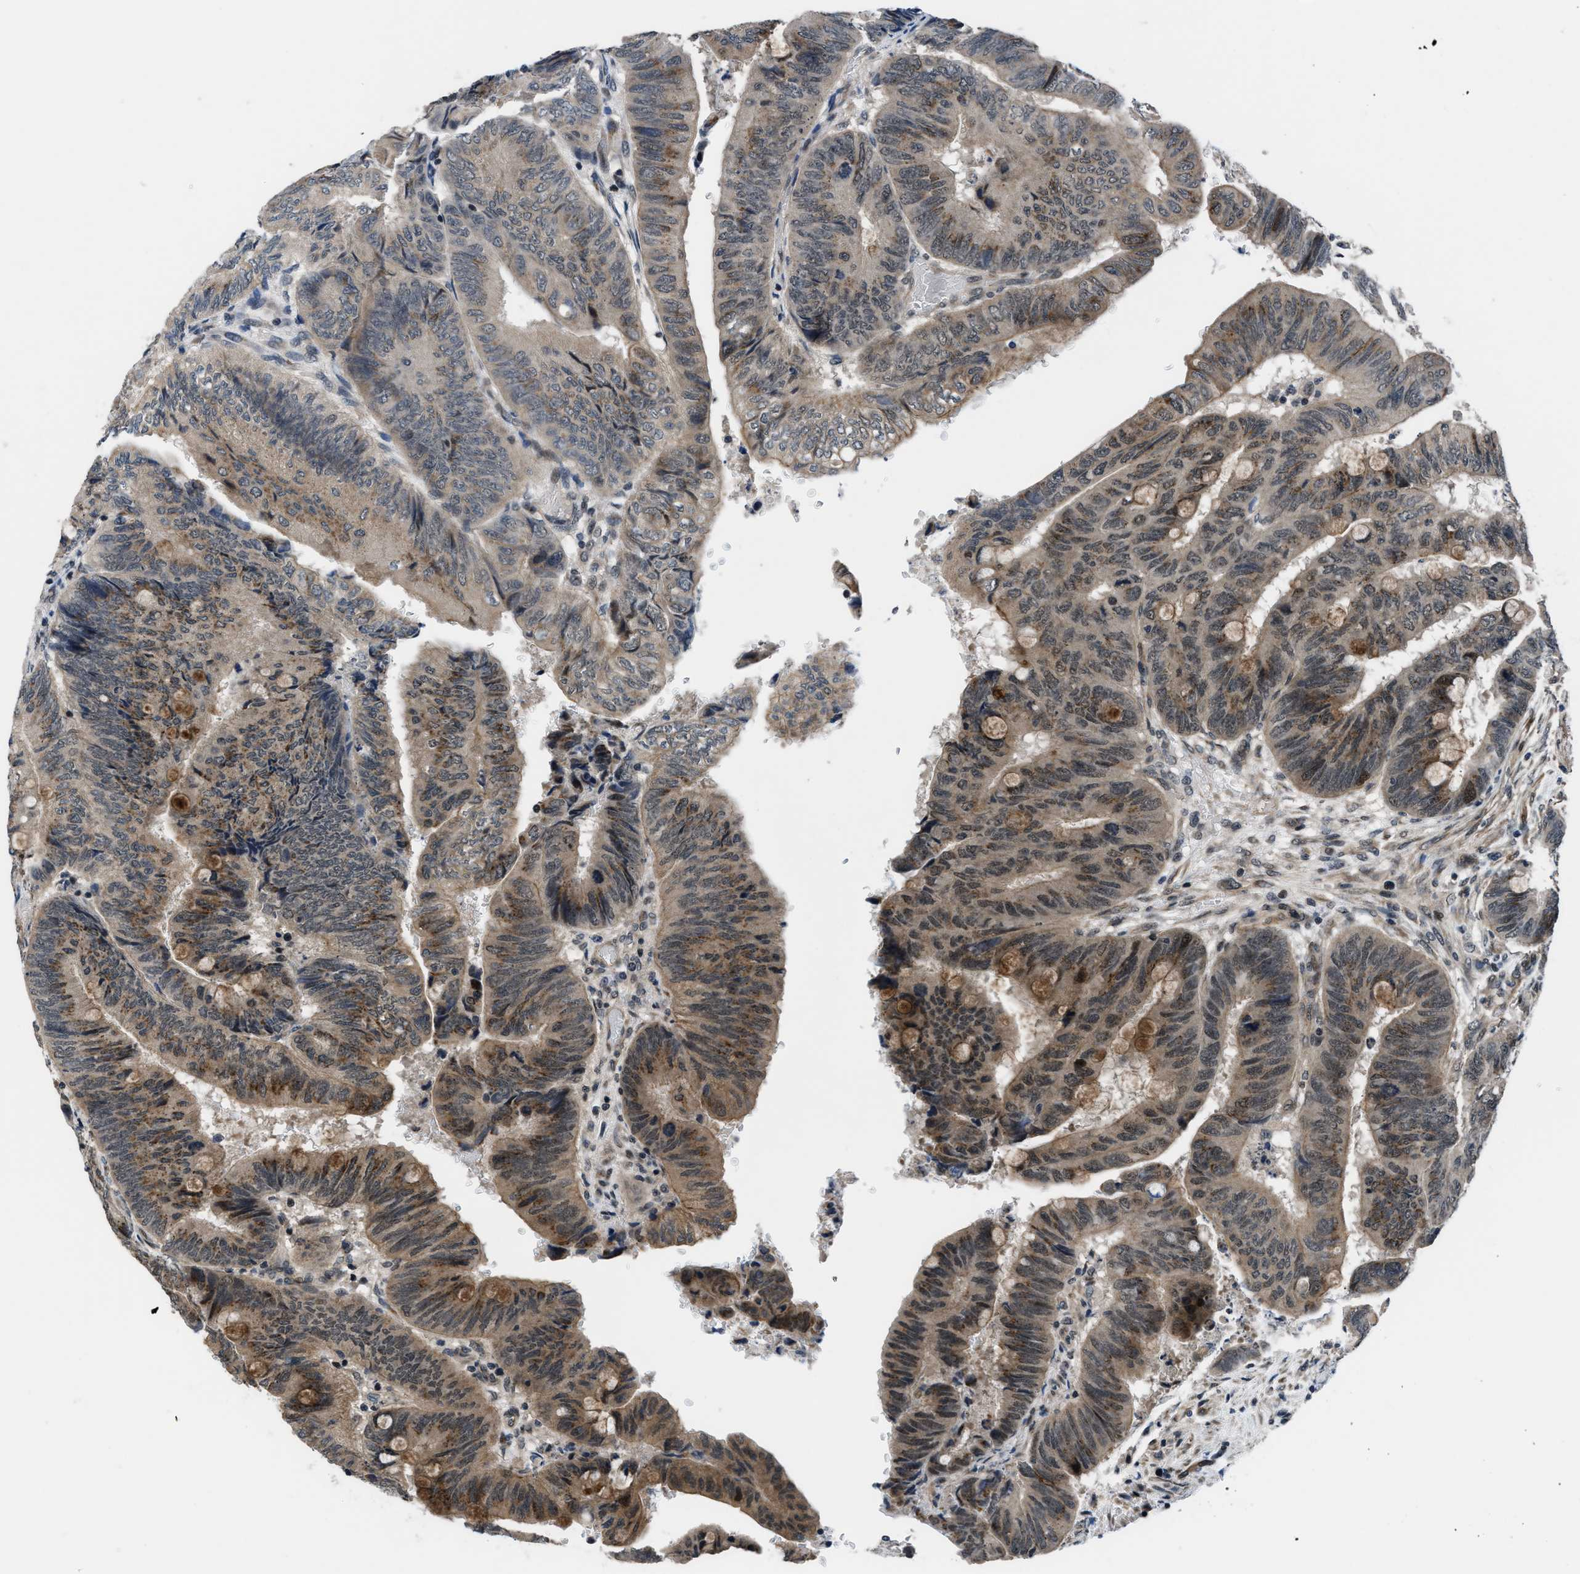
{"staining": {"intensity": "moderate", "quantity": ">75%", "location": "cytoplasmic/membranous,nuclear"}, "tissue": "colorectal cancer", "cell_type": "Tumor cells", "image_type": "cancer", "snomed": [{"axis": "morphology", "description": "Normal tissue, NOS"}, {"axis": "morphology", "description": "Adenocarcinoma, NOS"}, {"axis": "topography", "description": "Rectum"}, {"axis": "topography", "description": "Peripheral nerve tissue"}], "caption": "An IHC photomicrograph of tumor tissue is shown. Protein staining in brown labels moderate cytoplasmic/membranous and nuclear positivity in colorectal adenocarcinoma within tumor cells.", "gene": "SETD5", "patient": {"sex": "male", "age": 92}}